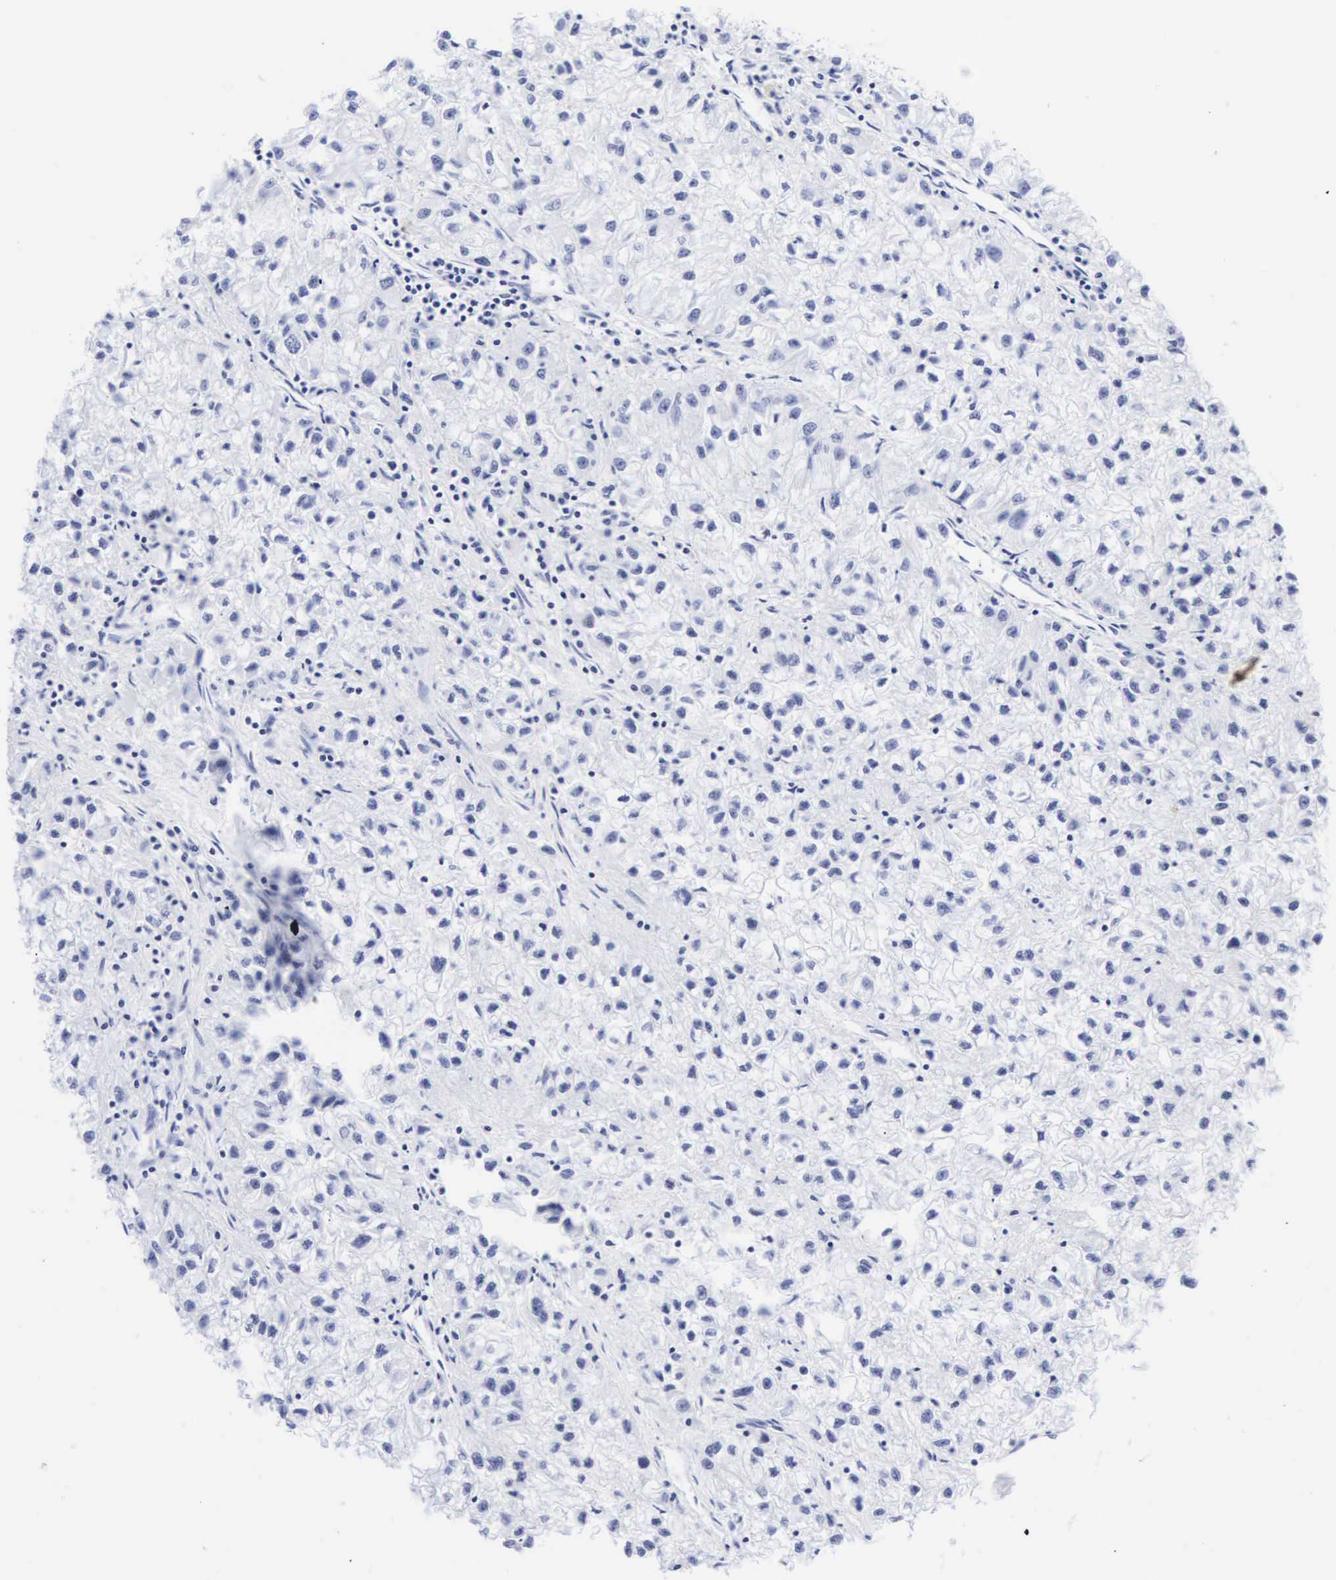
{"staining": {"intensity": "negative", "quantity": "none", "location": "none"}, "tissue": "renal cancer", "cell_type": "Tumor cells", "image_type": "cancer", "snomed": [{"axis": "morphology", "description": "Adenocarcinoma, NOS"}, {"axis": "topography", "description": "Kidney"}], "caption": "Immunohistochemical staining of human adenocarcinoma (renal) reveals no significant expression in tumor cells. (Immunohistochemistry (ihc), brightfield microscopy, high magnification).", "gene": "CGB3", "patient": {"sex": "male", "age": 59}}